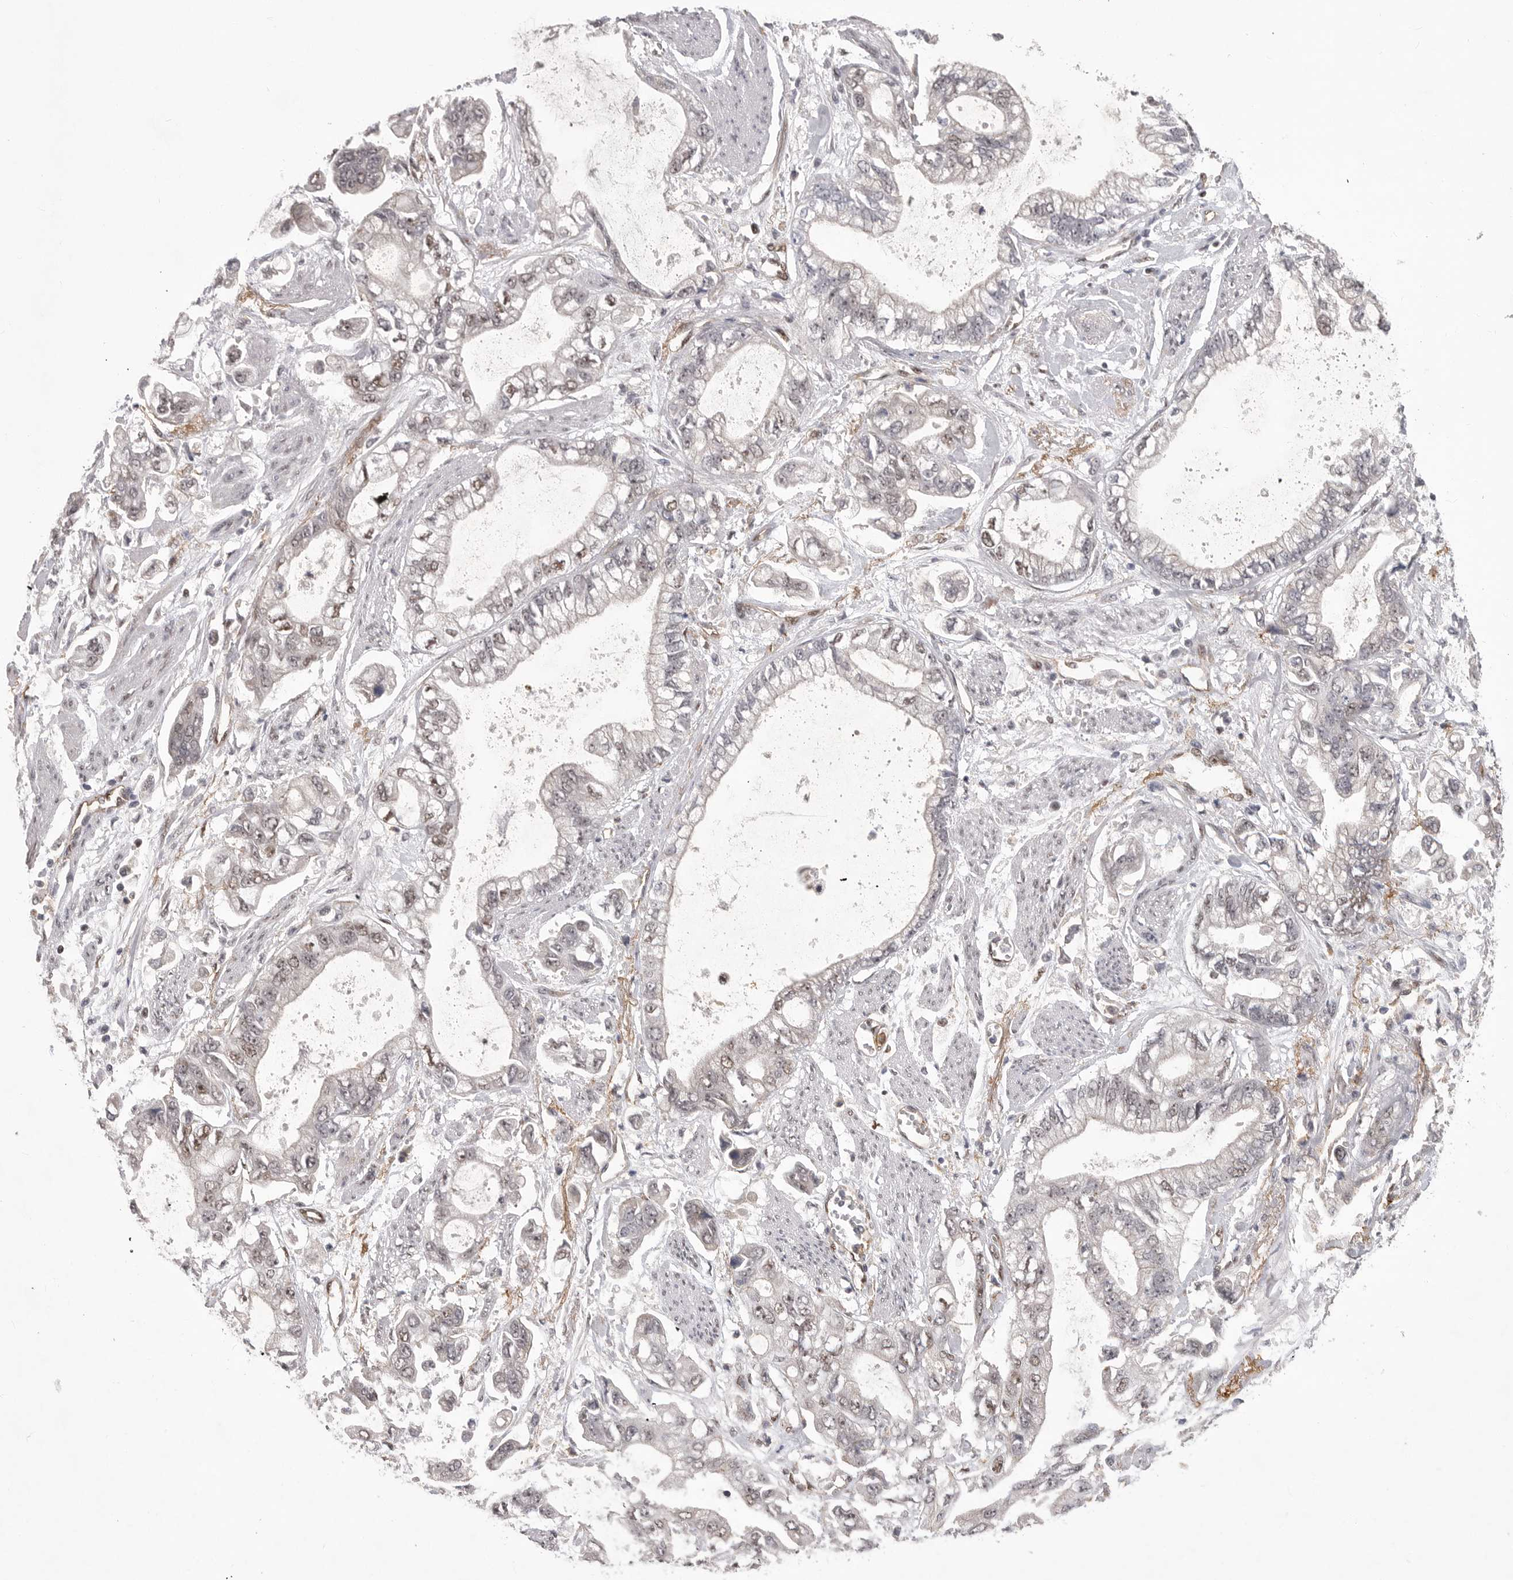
{"staining": {"intensity": "moderate", "quantity": "<25%", "location": "nuclear"}, "tissue": "stomach cancer", "cell_type": "Tumor cells", "image_type": "cancer", "snomed": [{"axis": "morphology", "description": "Normal tissue, NOS"}, {"axis": "morphology", "description": "Adenocarcinoma, NOS"}, {"axis": "topography", "description": "Stomach"}], "caption": "Immunohistochemistry micrograph of neoplastic tissue: stomach cancer (adenocarcinoma) stained using immunohistochemistry (IHC) displays low levels of moderate protein expression localized specifically in the nuclear of tumor cells, appearing as a nuclear brown color.", "gene": "PPP1R8", "patient": {"sex": "male", "age": 62}}